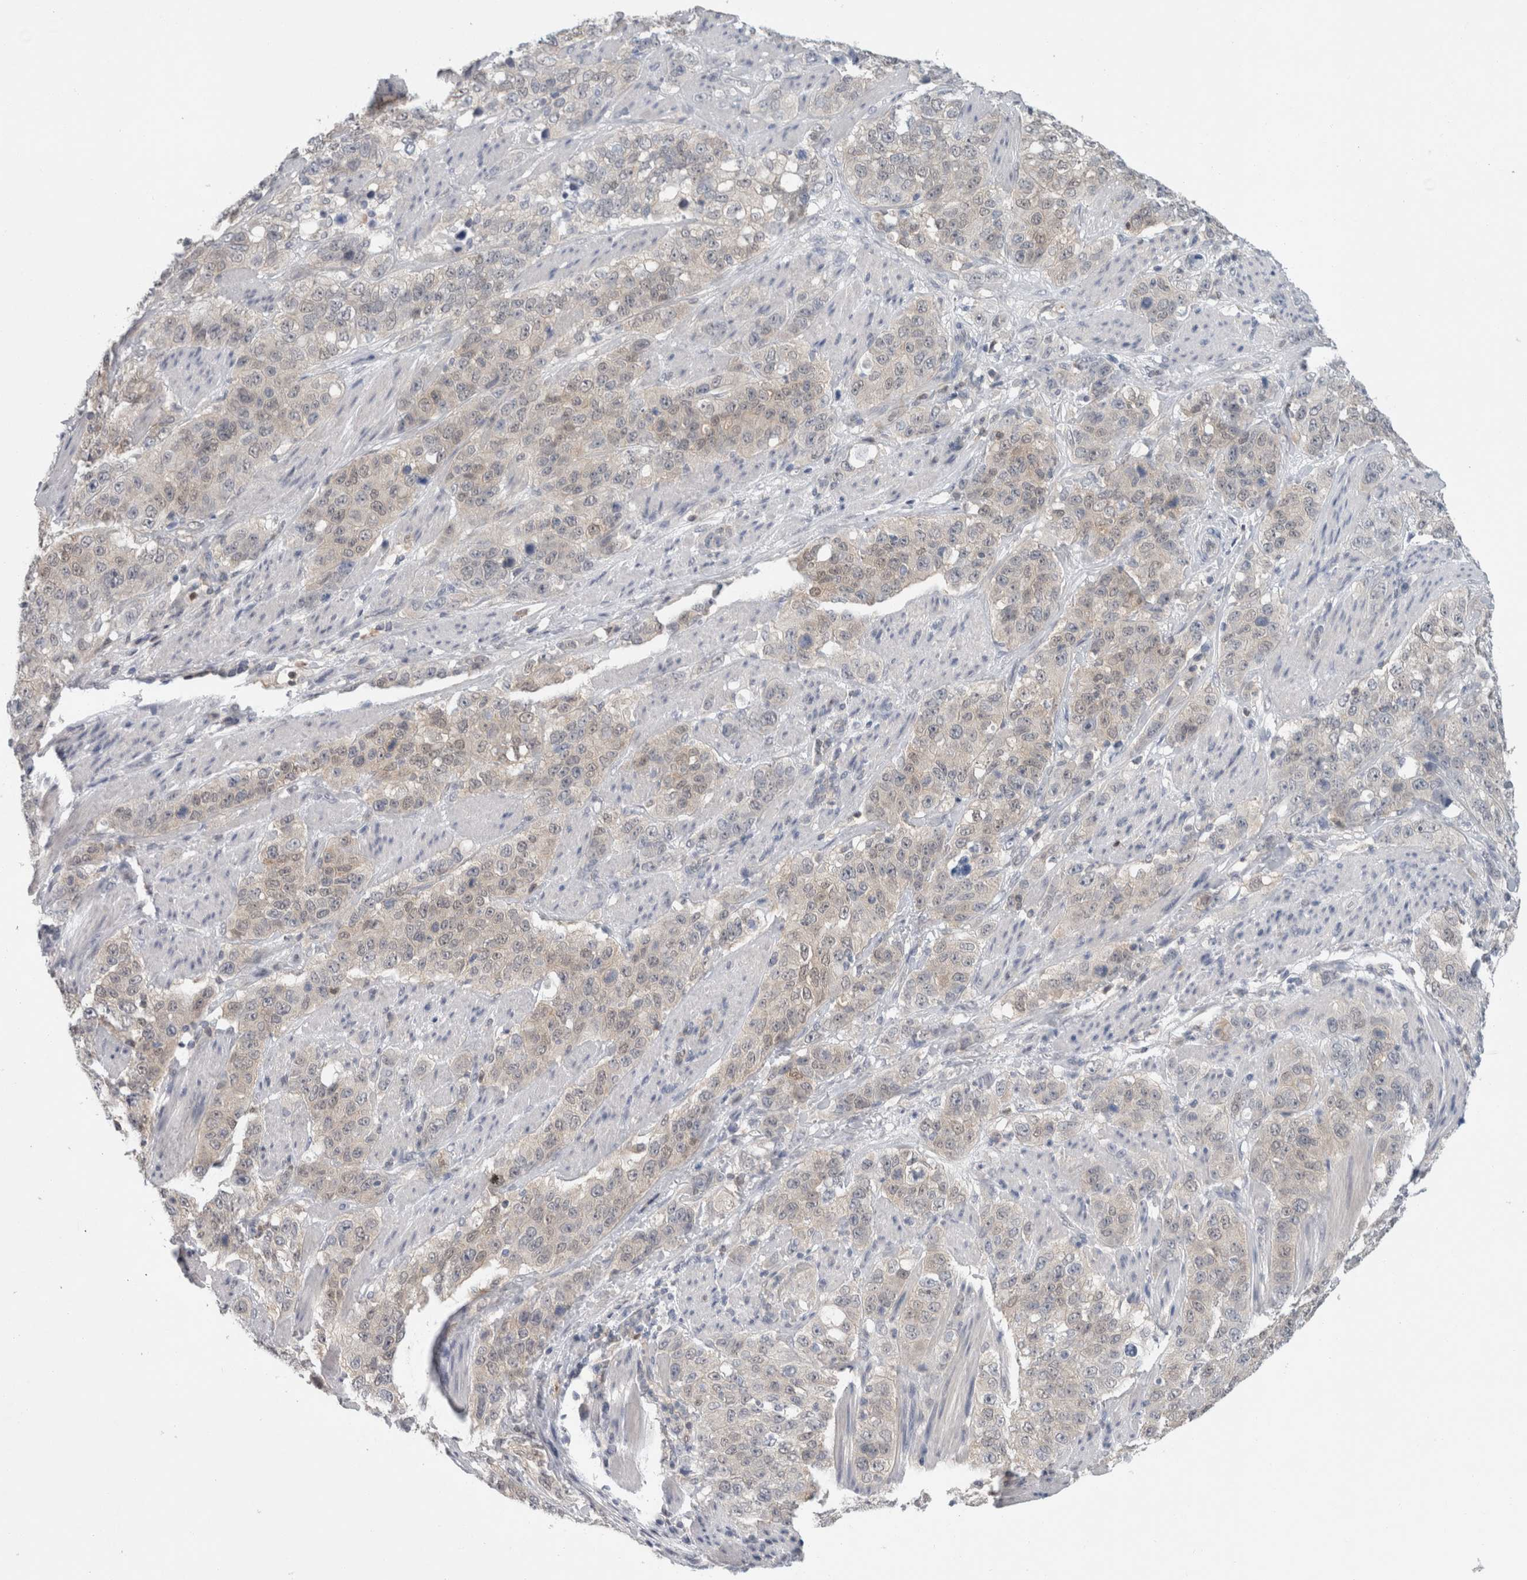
{"staining": {"intensity": "negative", "quantity": "none", "location": "none"}, "tissue": "stomach cancer", "cell_type": "Tumor cells", "image_type": "cancer", "snomed": [{"axis": "morphology", "description": "Adenocarcinoma, NOS"}, {"axis": "topography", "description": "Stomach"}], "caption": "Stomach cancer (adenocarcinoma) was stained to show a protein in brown. There is no significant staining in tumor cells.", "gene": "CASP6", "patient": {"sex": "male", "age": 48}}